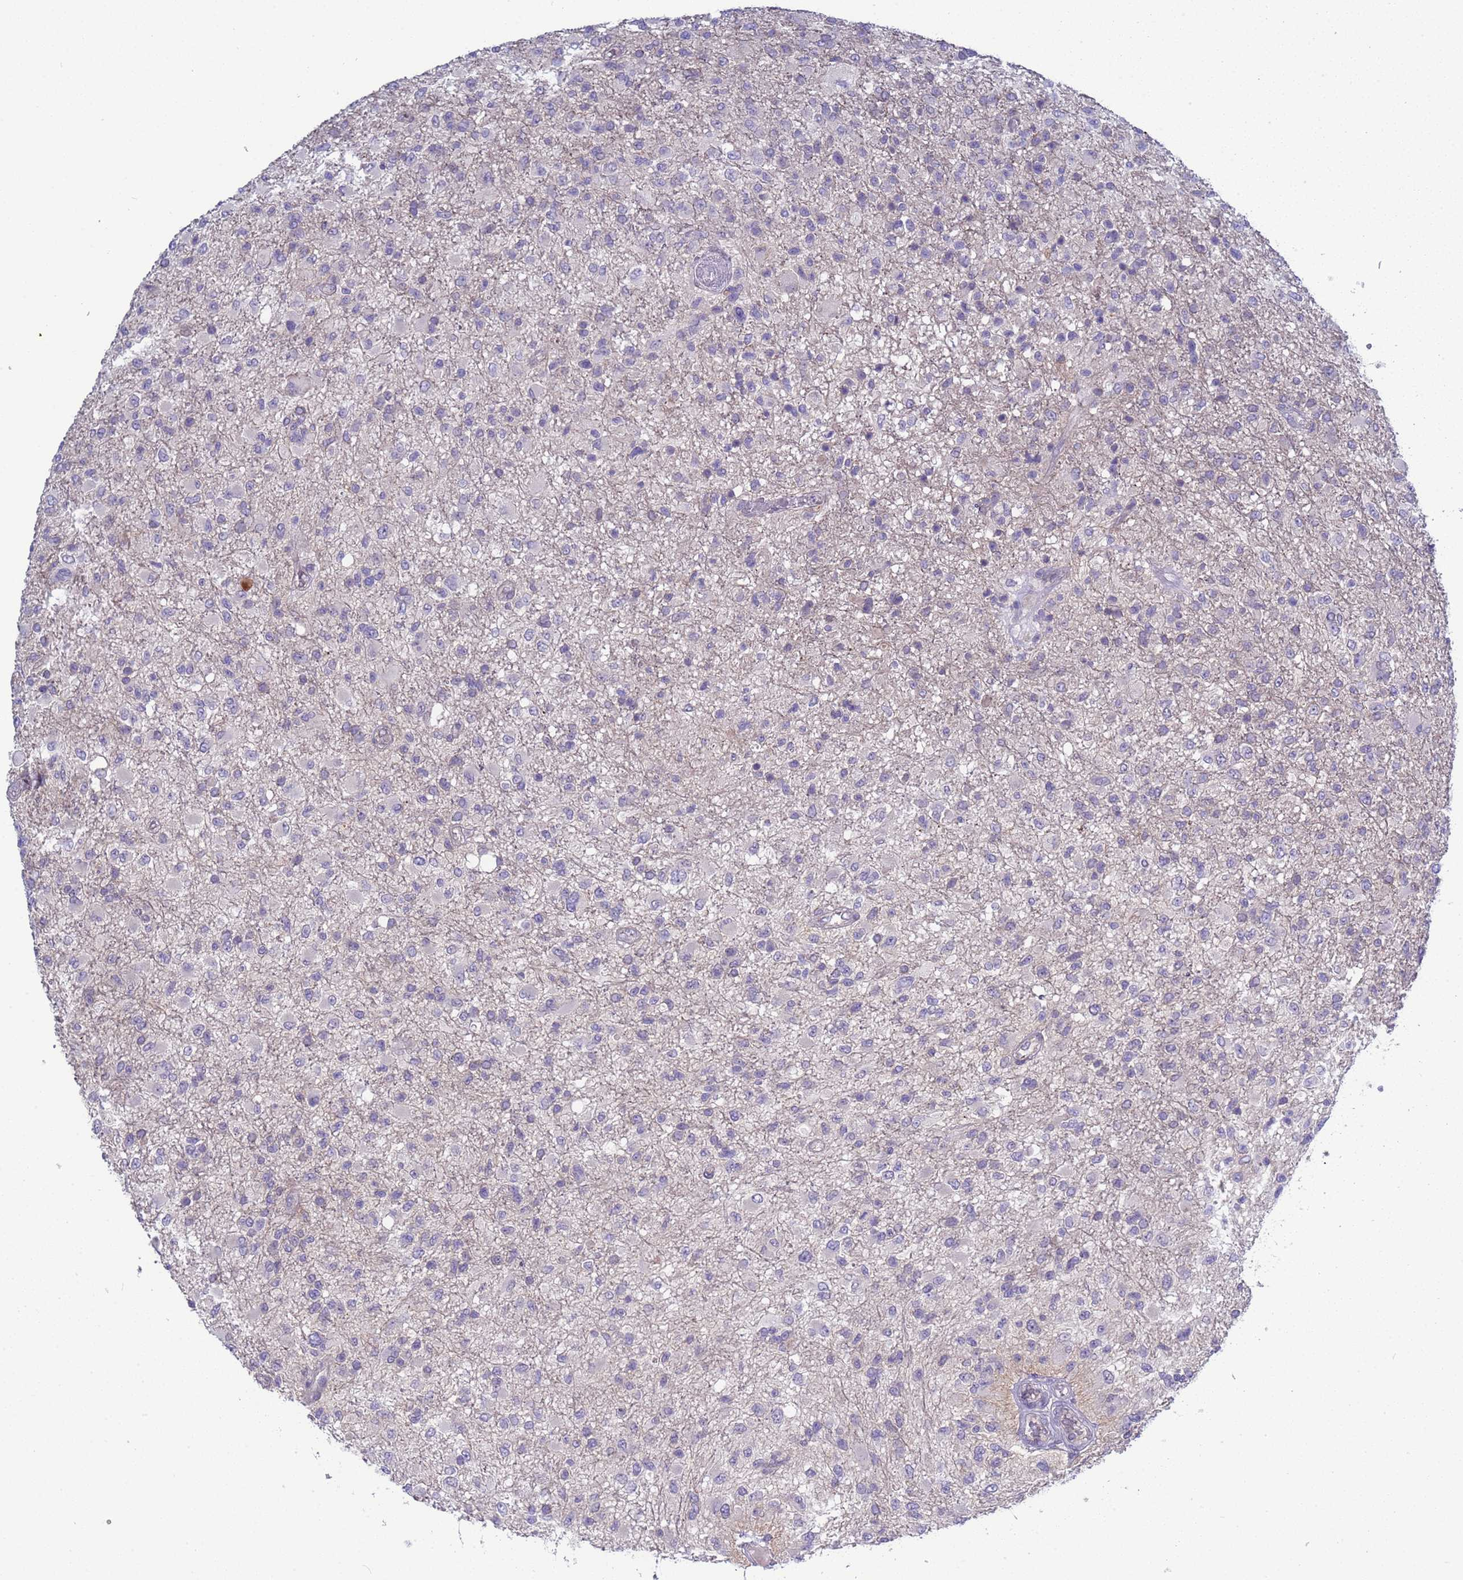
{"staining": {"intensity": "negative", "quantity": "none", "location": "none"}, "tissue": "glioma", "cell_type": "Tumor cells", "image_type": "cancer", "snomed": [{"axis": "morphology", "description": "Glioma, malignant, High grade"}, {"axis": "topography", "description": "Brain"}], "caption": "Protein analysis of glioma demonstrates no significant expression in tumor cells.", "gene": "TRMT10A", "patient": {"sex": "female", "age": 74}}